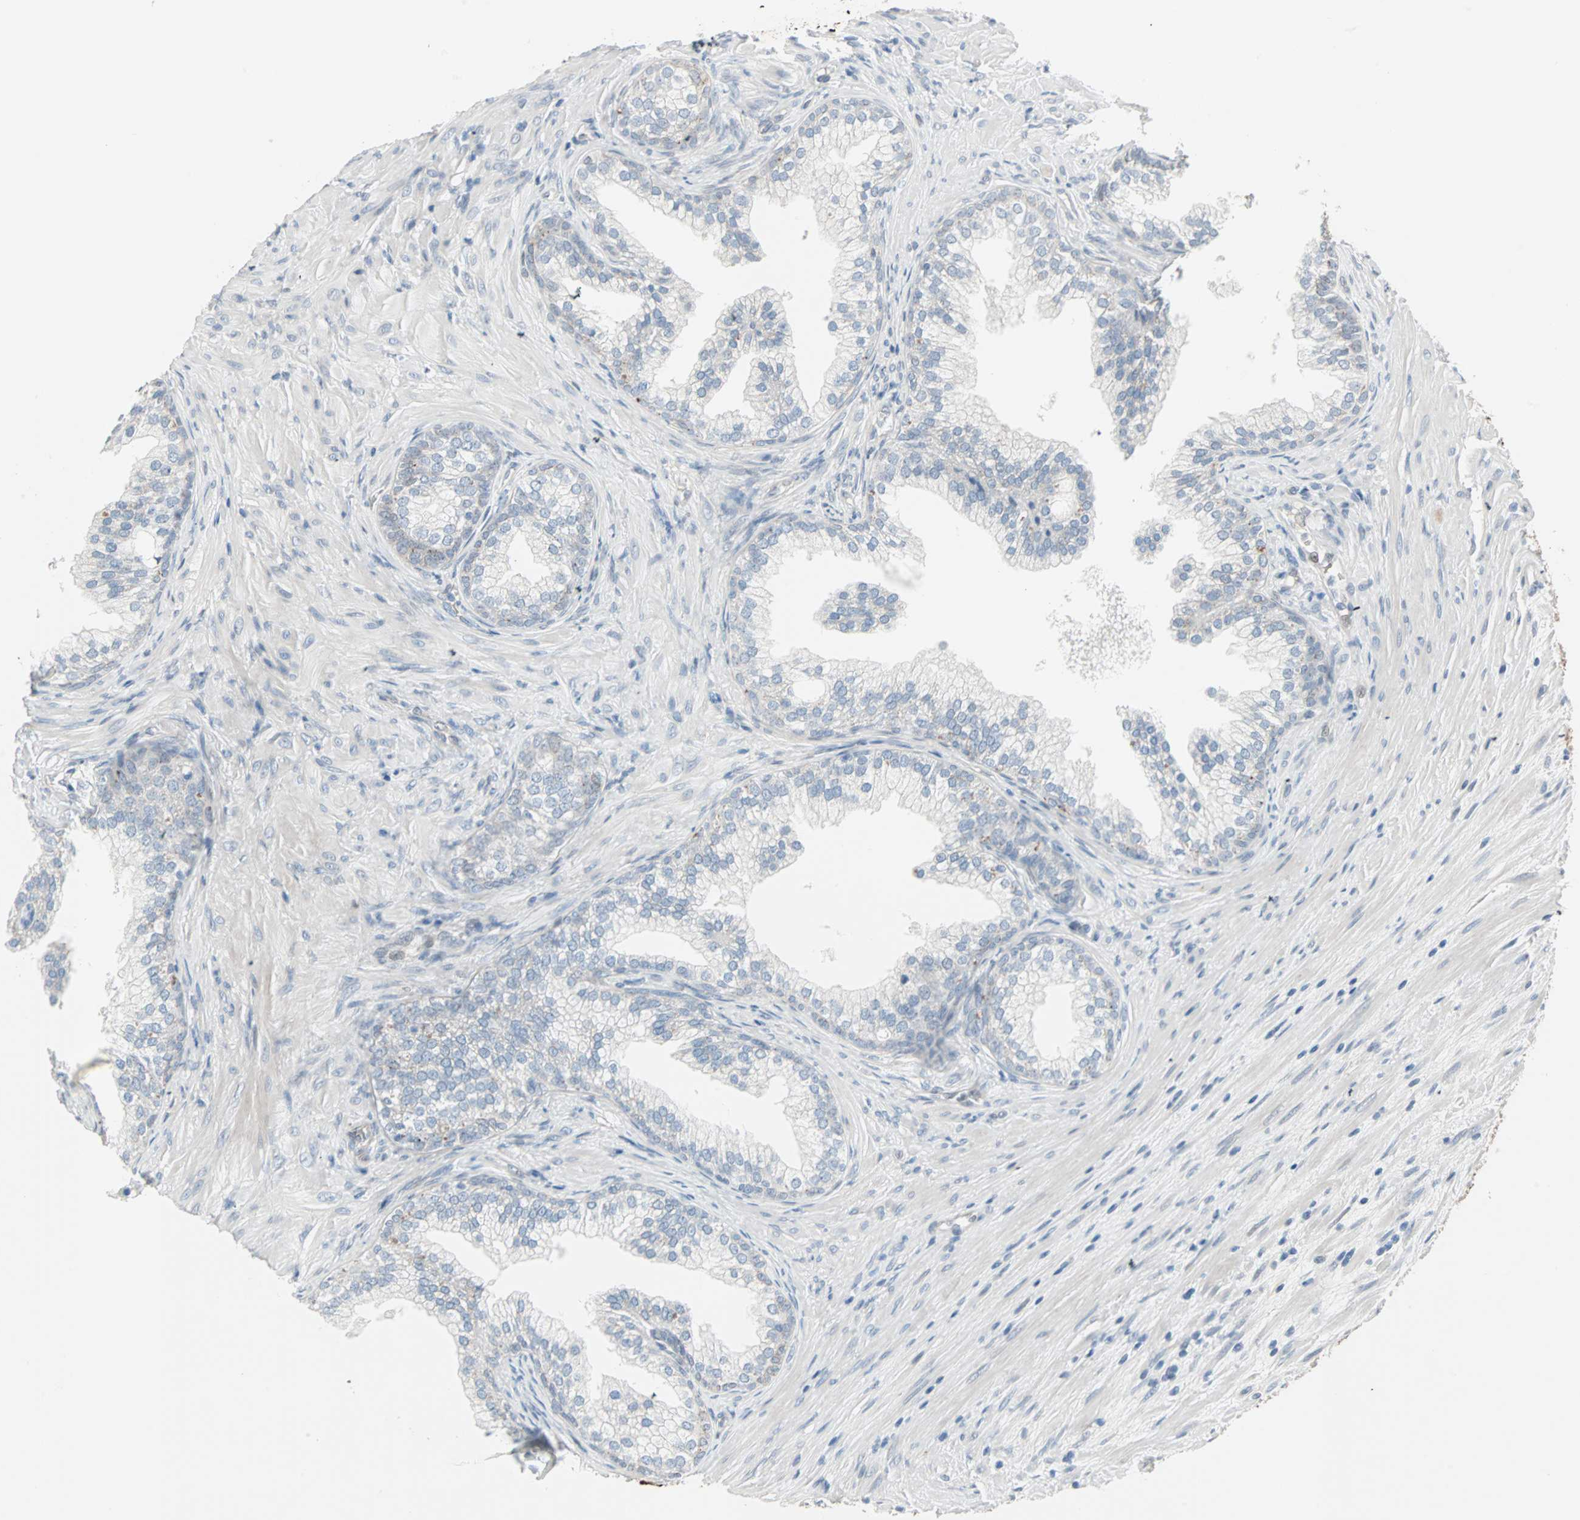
{"staining": {"intensity": "negative", "quantity": "none", "location": "none"}, "tissue": "prostate", "cell_type": "Glandular cells", "image_type": "normal", "snomed": [{"axis": "morphology", "description": "Normal tissue, NOS"}, {"axis": "topography", "description": "Prostate"}], "caption": "Immunohistochemistry (IHC) of unremarkable prostate displays no staining in glandular cells. (IHC, brightfield microscopy, high magnification).", "gene": "CAND2", "patient": {"sex": "male", "age": 76}}